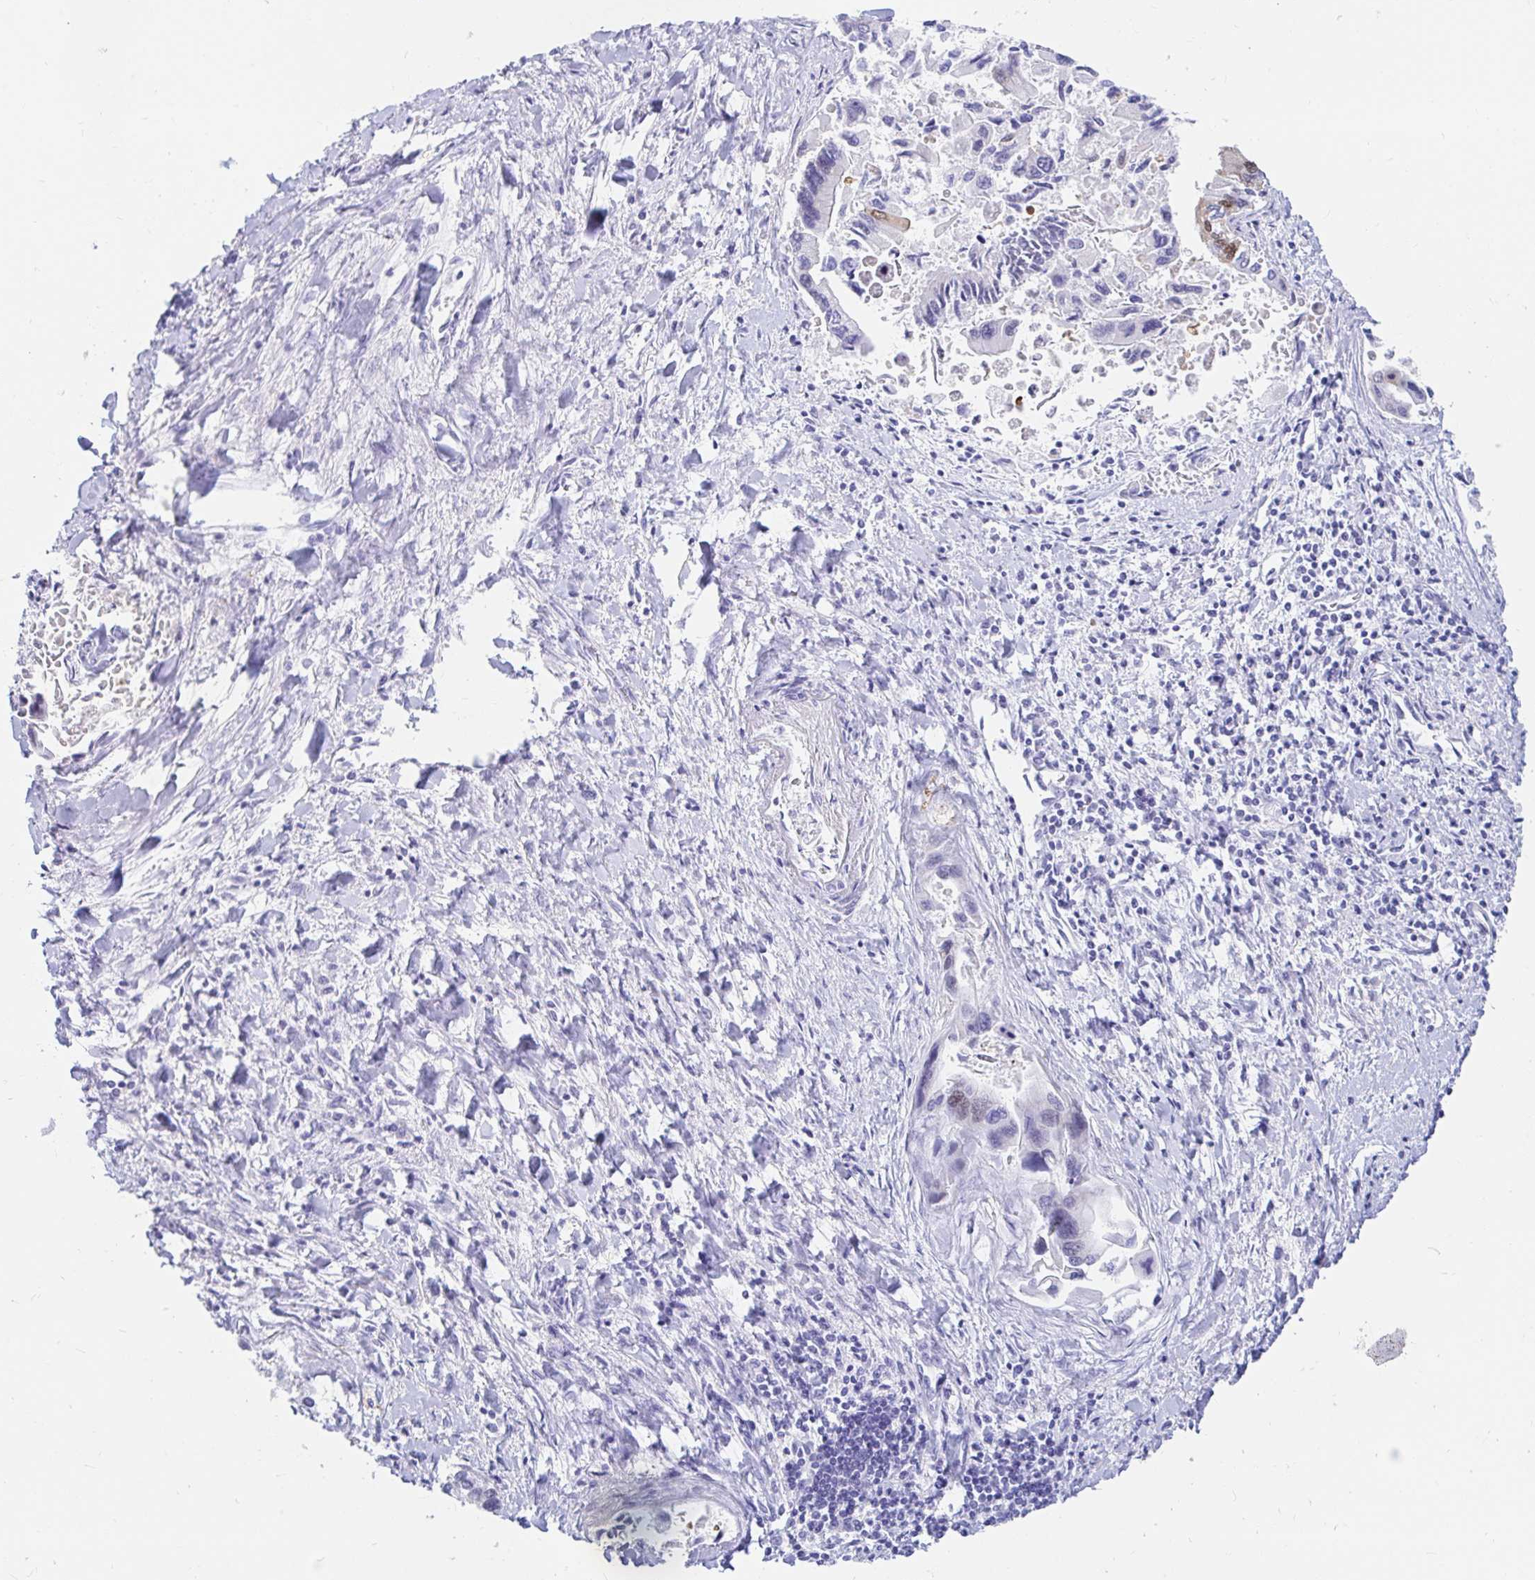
{"staining": {"intensity": "negative", "quantity": "none", "location": "none"}, "tissue": "liver cancer", "cell_type": "Tumor cells", "image_type": "cancer", "snomed": [{"axis": "morphology", "description": "Cholangiocarcinoma"}, {"axis": "topography", "description": "Liver"}], "caption": "Tumor cells show no significant staining in liver cancer (cholangiocarcinoma).", "gene": "PPP1R1B", "patient": {"sex": "male", "age": 66}}